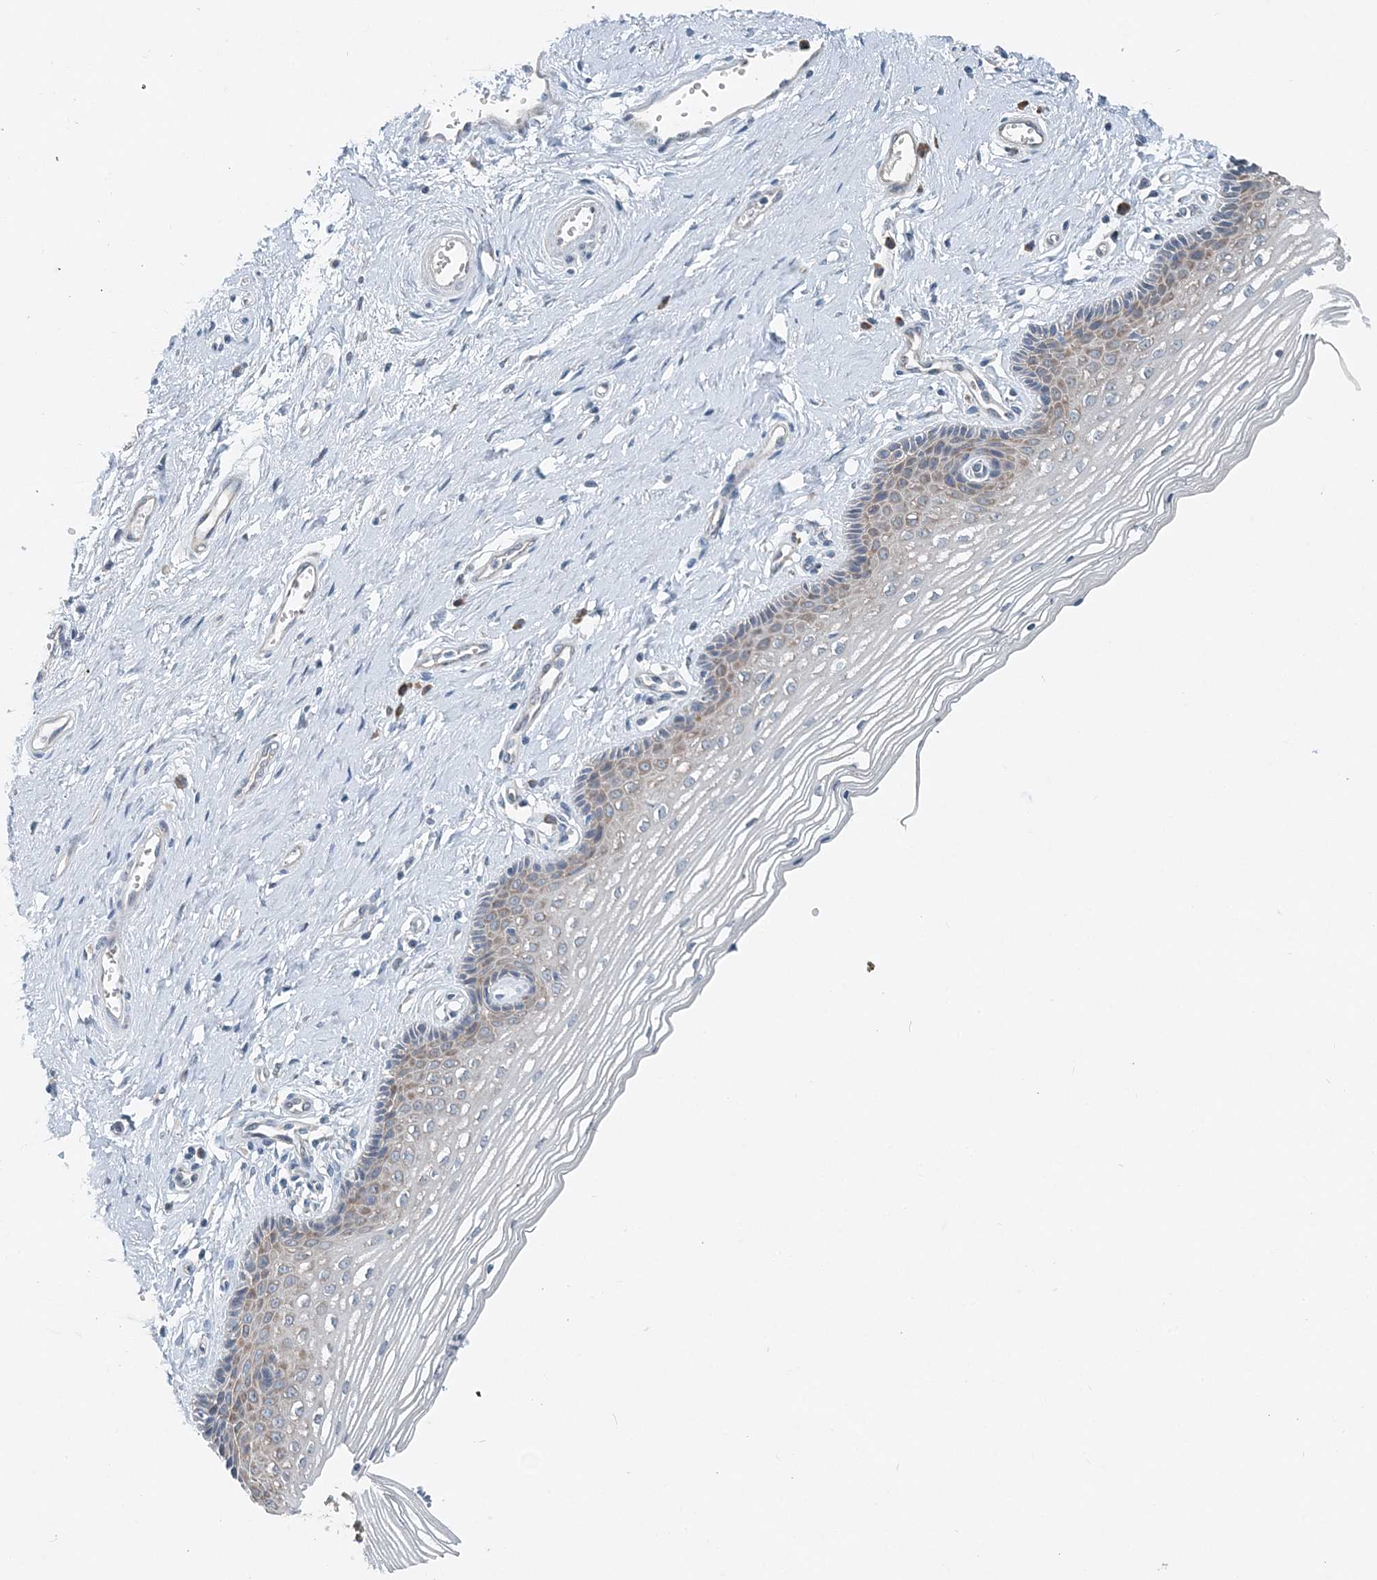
{"staining": {"intensity": "weak", "quantity": "25%-75%", "location": "cytoplasmic/membranous"}, "tissue": "vagina", "cell_type": "Squamous epithelial cells", "image_type": "normal", "snomed": [{"axis": "morphology", "description": "Normal tissue, NOS"}, {"axis": "topography", "description": "Vagina"}], "caption": "Protein expression analysis of unremarkable human vagina reveals weak cytoplasmic/membranous positivity in about 25%-75% of squamous epithelial cells. The protein of interest is stained brown, and the nuclei are stained in blue (DAB (3,3'-diaminobenzidine) IHC with brightfield microscopy, high magnification).", "gene": "EEF1A2", "patient": {"sex": "female", "age": 46}}